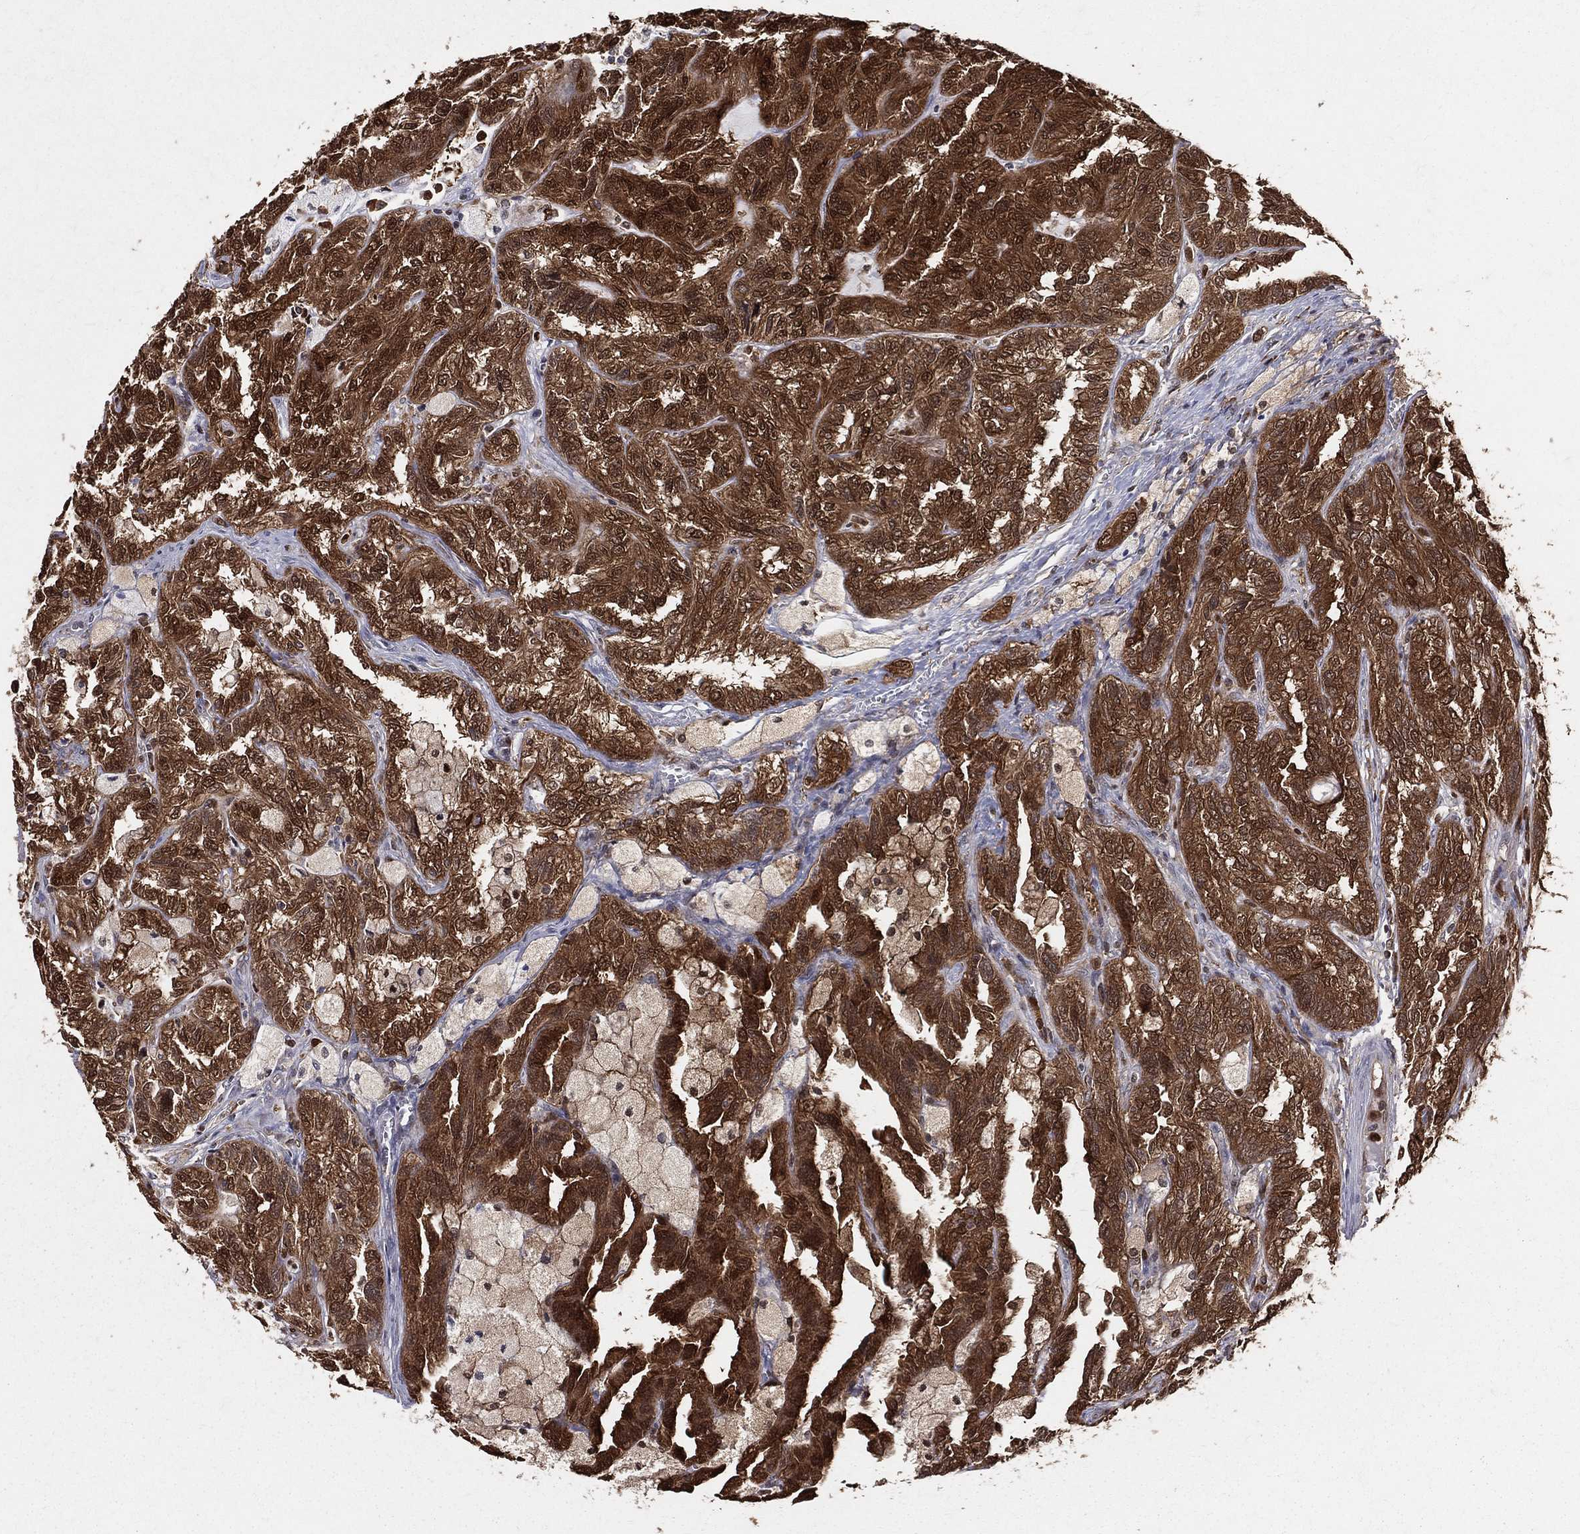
{"staining": {"intensity": "strong", "quantity": ">75%", "location": "cytoplasmic/membranous,nuclear"}, "tissue": "renal cancer", "cell_type": "Tumor cells", "image_type": "cancer", "snomed": [{"axis": "morphology", "description": "Adenocarcinoma, NOS"}, {"axis": "topography", "description": "Kidney"}], "caption": "Immunohistochemical staining of adenocarcinoma (renal) reveals high levels of strong cytoplasmic/membranous and nuclear positivity in approximately >75% of tumor cells.", "gene": "ENO1", "patient": {"sex": "male", "age": 79}}